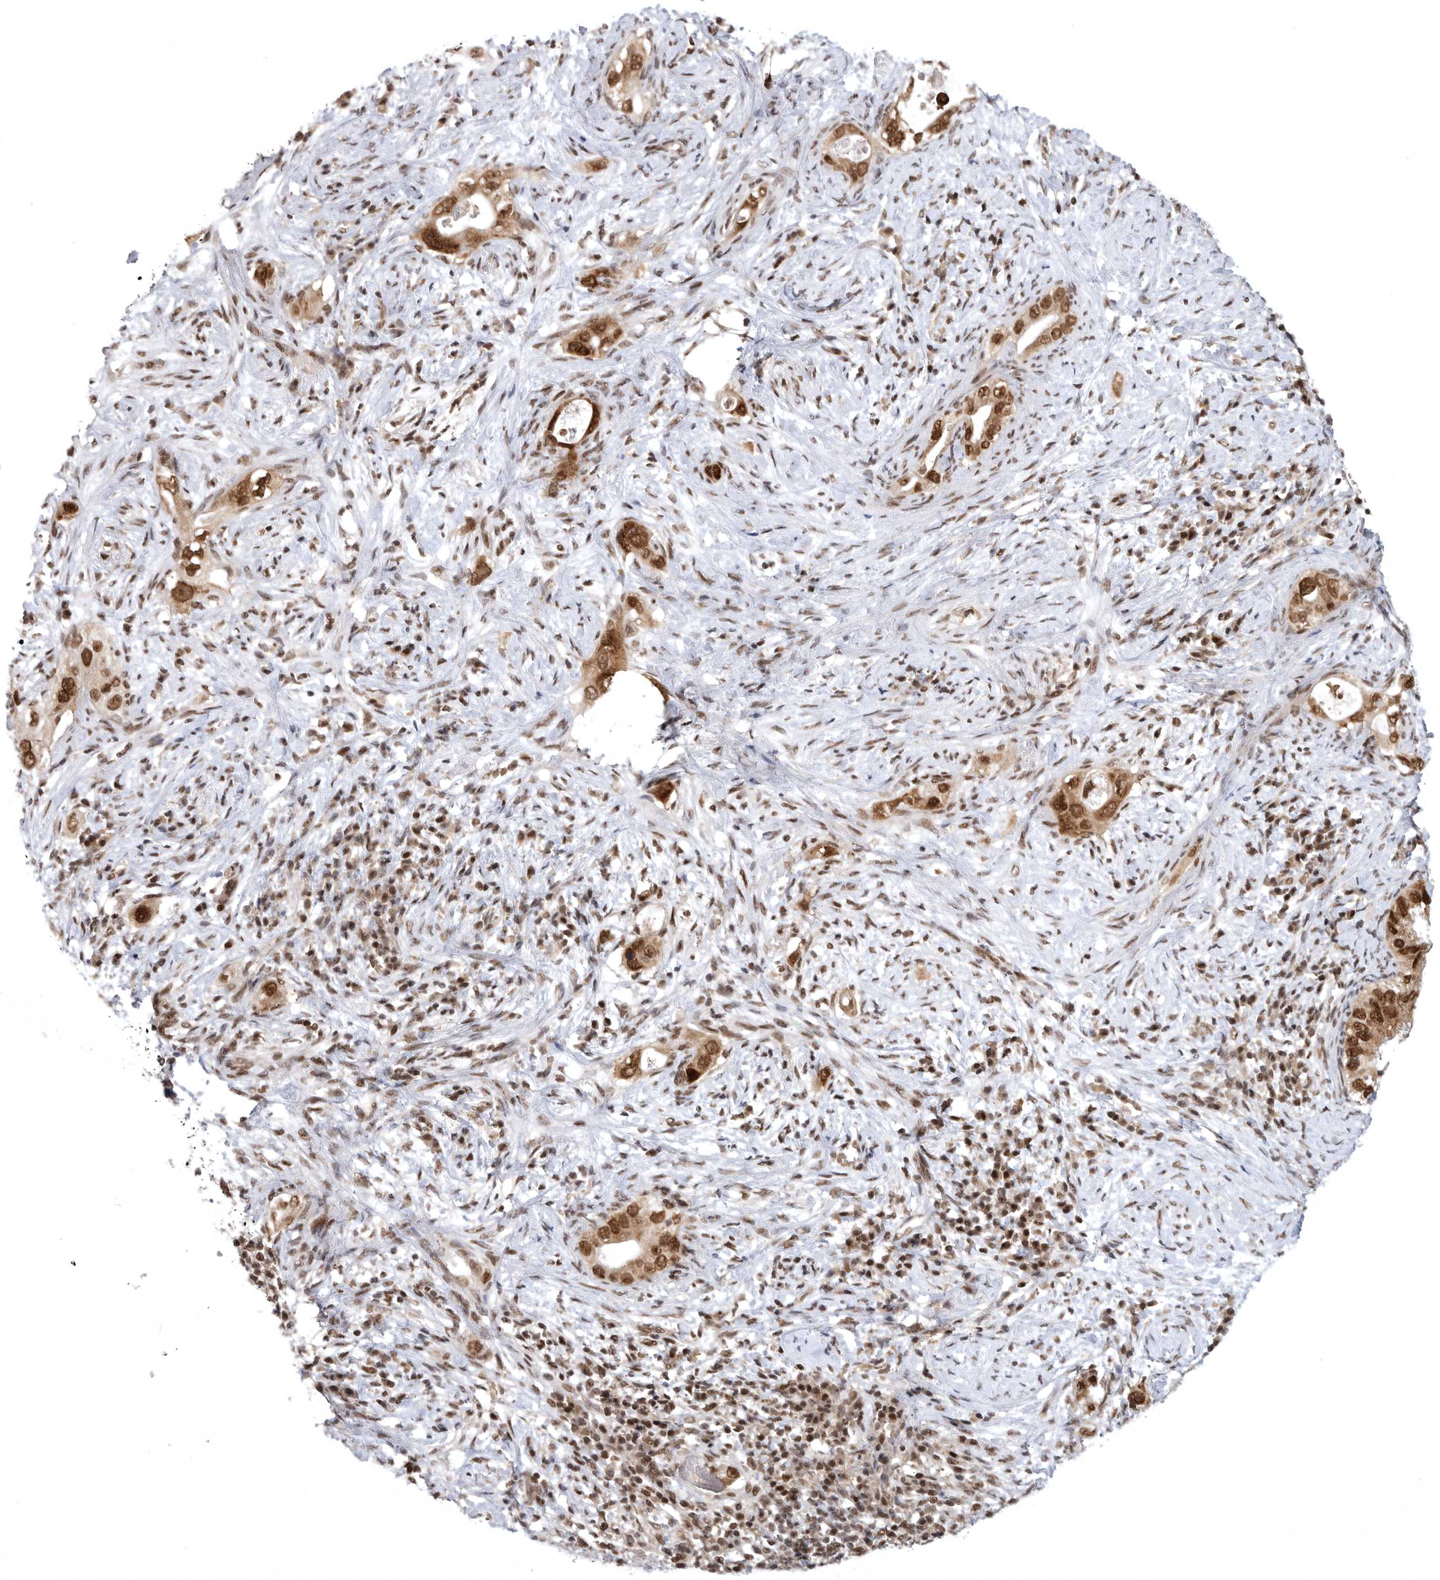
{"staining": {"intensity": "strong", "quantity": ">75%", "location": "cytoplasmic/membranous,nuclear"}, "tissue": "pancreatic cancer", "cell_type": "Tumor cells", "image_type": "cancer", "snomed": [{"axis": "morphology", "description": "Inflammation, NOS"}, {"axis": "morphology", "description": "Adenocarcinoma, NOS"}, {"axis": "topography", "description": "Pancreas"}], "caption": "Protein staining by IHC displays strong cytoplasmic/membranous and nuclear expression in about >75% of tumor cells in pancreatic cancer.", "gene": "ZNF830", "patient": {"sex": "female", "age": 56}}